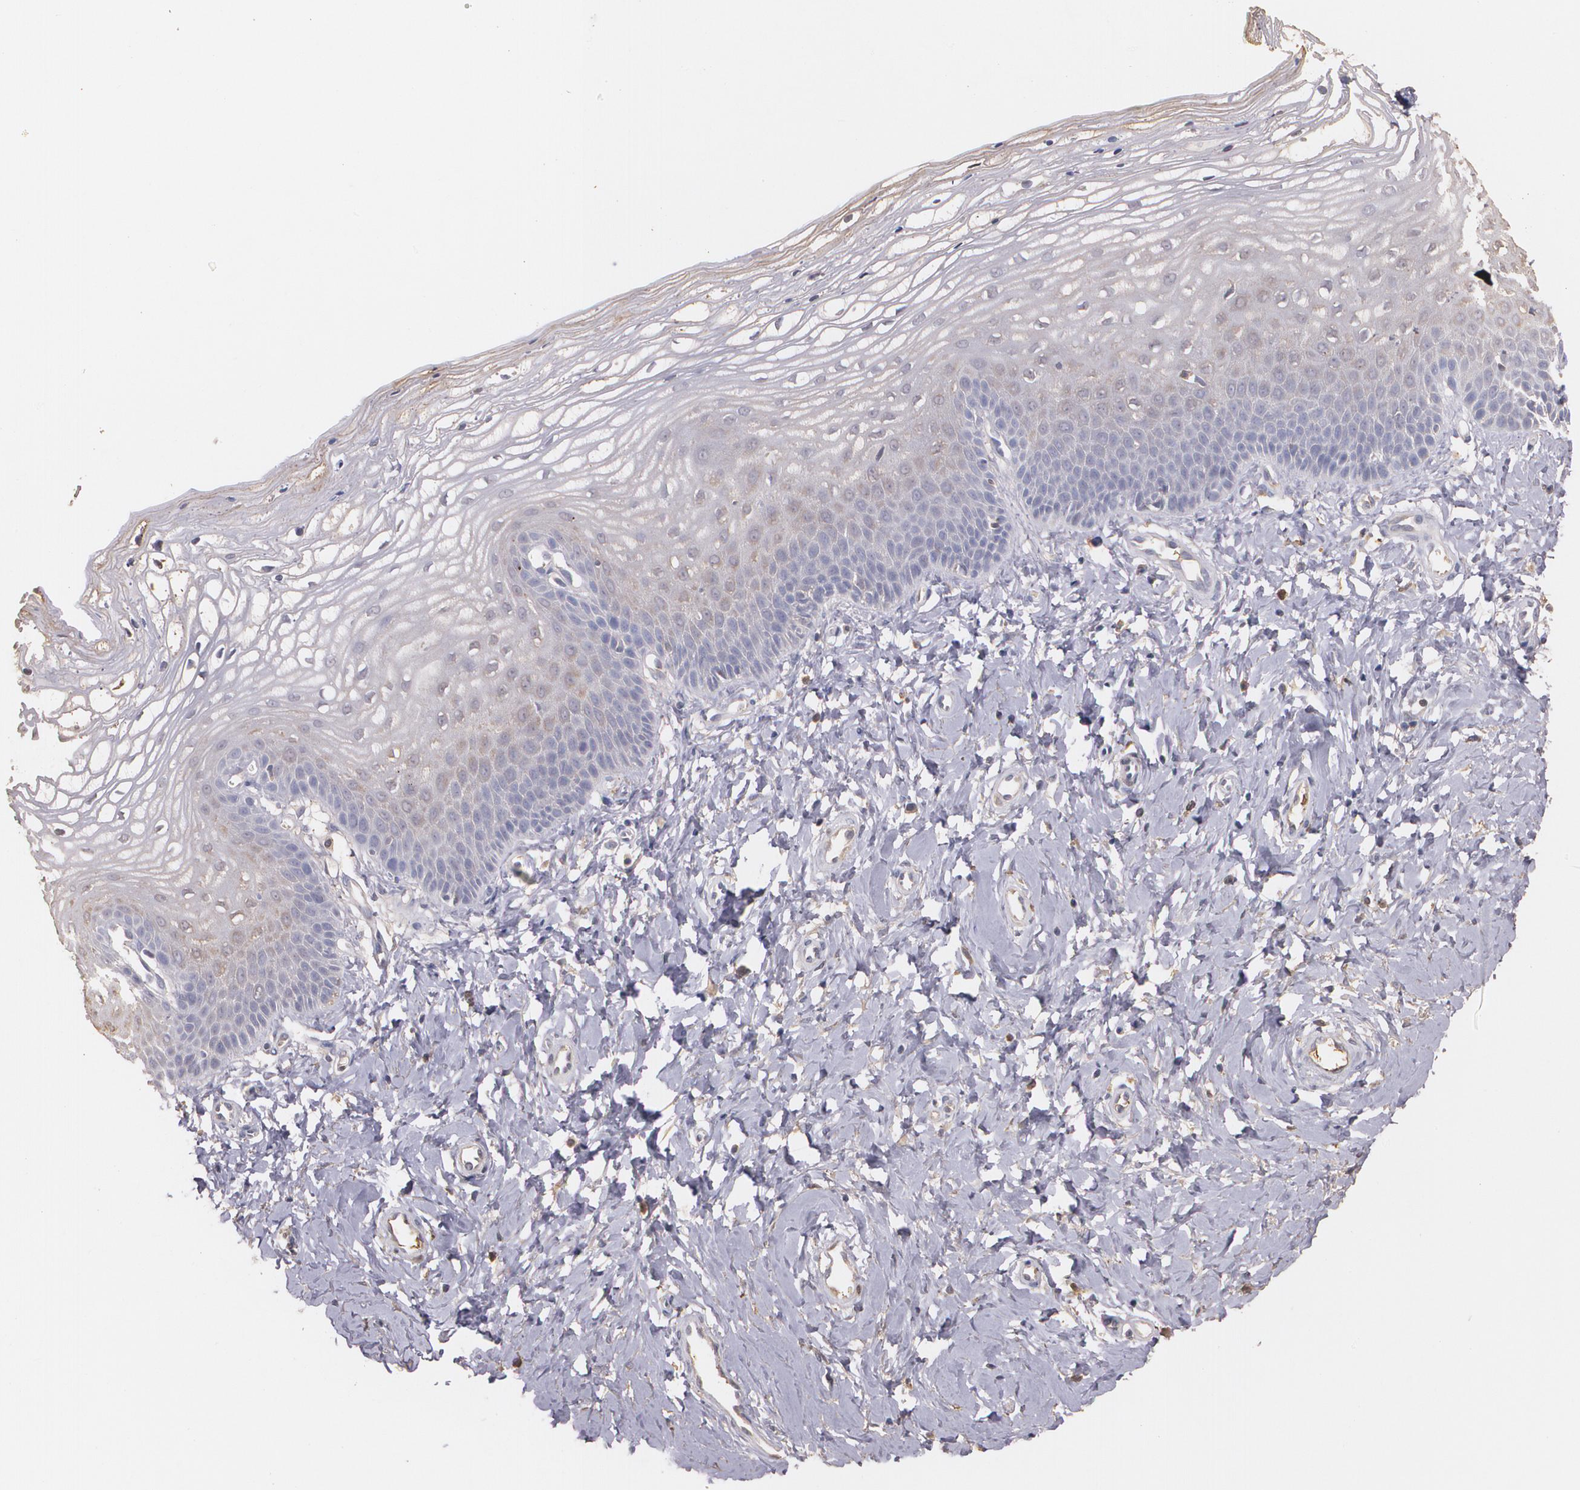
{"staining": {"intensity": "moderate", "quantity": "<25%", "location": "cytoplasmic/membranous"}, "tissue": "vagina", "cell_type": "Squamous epithelial cells", "image_type": "normal", "snomed": [{"axis": "morphology", "description": "Normal tissue, NOS"}, {"axis": "topography", "description": "Vagina"}], "caption": "Vagina stained with DAB (3,3'-diaminobenzidine) immunohistochemistry shows low levels of moderate cytoplasmic/membranous positivity in approximately <25% of squamous epithelial cells.", "gene": "PTS", "patient": {"sex": "female", "age": 68}}